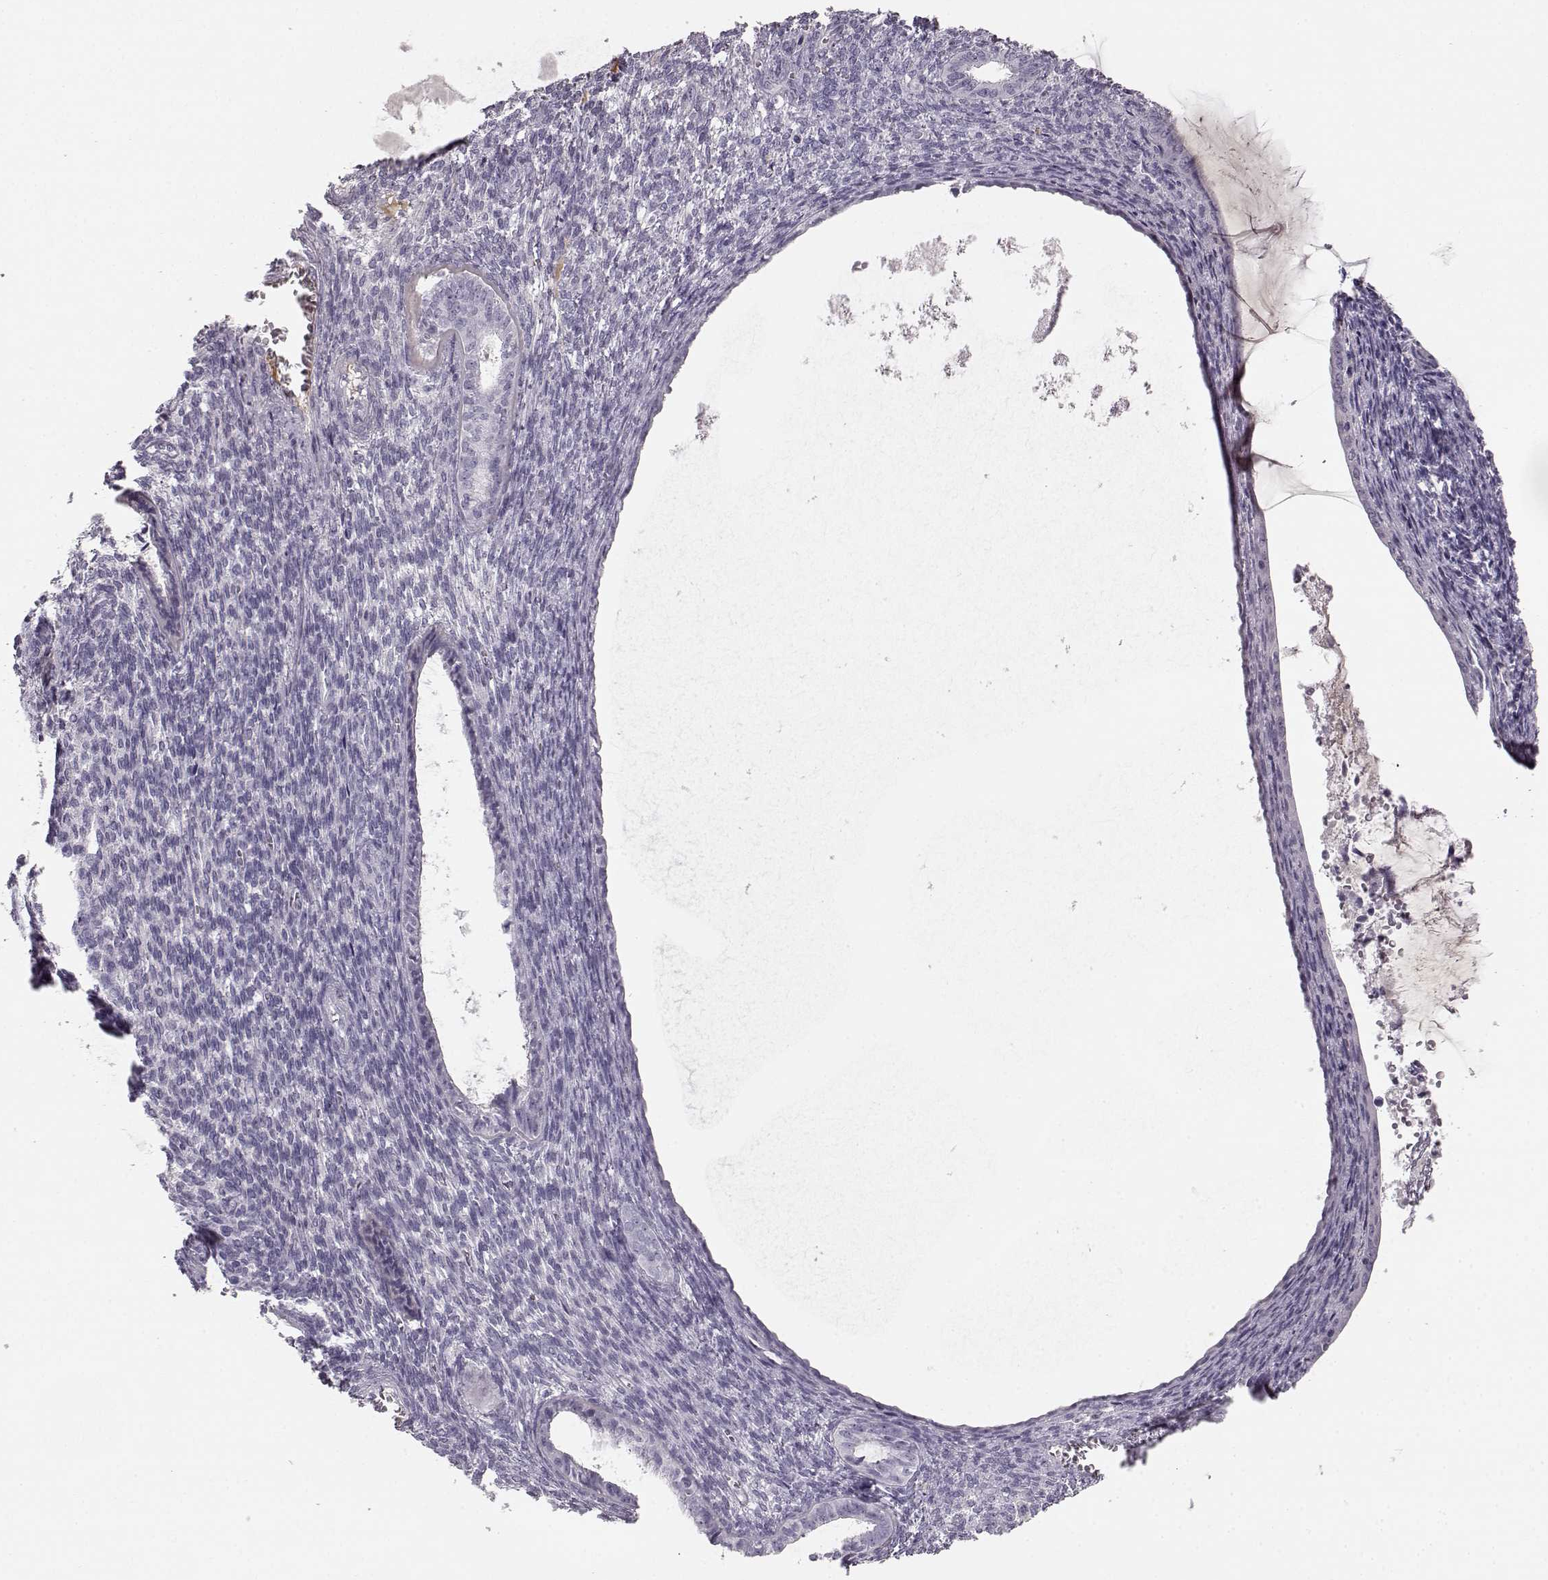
{"staining": {"intensity": "negative", "quantity": "none", "location": "none"}, "tissue": "endometrial cancer", "cell_type": "Tumor cells", "image_type": "cancer", "snomed": [{"axis": "morphology", "description": "Adenocarcinoma, NOS"}, {"axis": "topography", "description": "Endometrium"}], "caption": "Tumor cells are negative for protein expression in human endometrial cancer (adenocarcinoma).", "gene": "KIAA0319", "patient": {"sex": "female", "age": 86}}